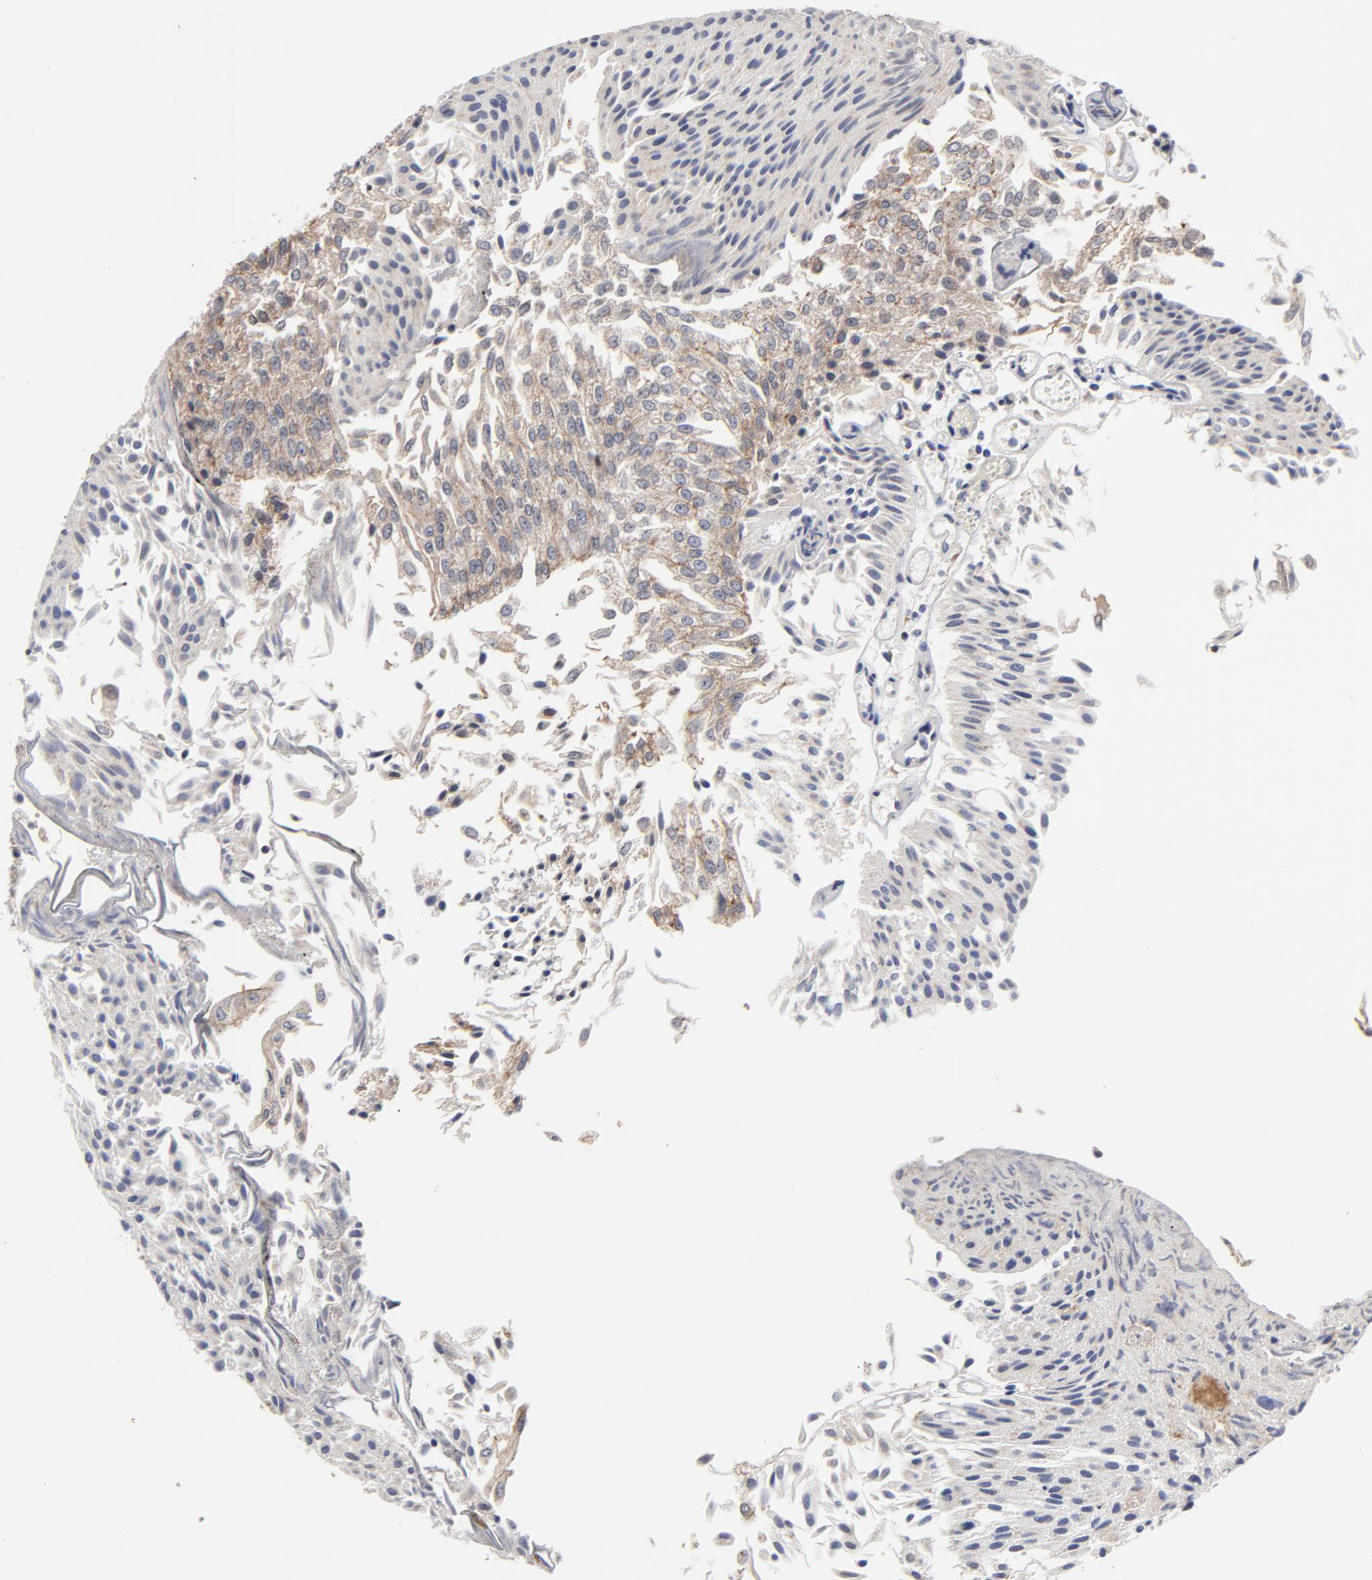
{"staining": {"intensity": "moderate", "quantity": ">75%", "location": "cytoplasmic/membranous"}, "tissue": "urothelial cancer", "cell_type": "Tumor cells", "image_type": "cancer", "snomed": [{"axis": "morphology", "description": "Urothelial carcinoma, Low grade"}, {"axis": "topography", "description": "Urinary bladder"}], "caption": "A photomicrograph of human urothelial cancer stained for a protein reveals moderate cytoplasmic/membranous brown staining in tumor cells.", "gene": "ZNF157", "patient": {"sex": "male", "age": 86}}